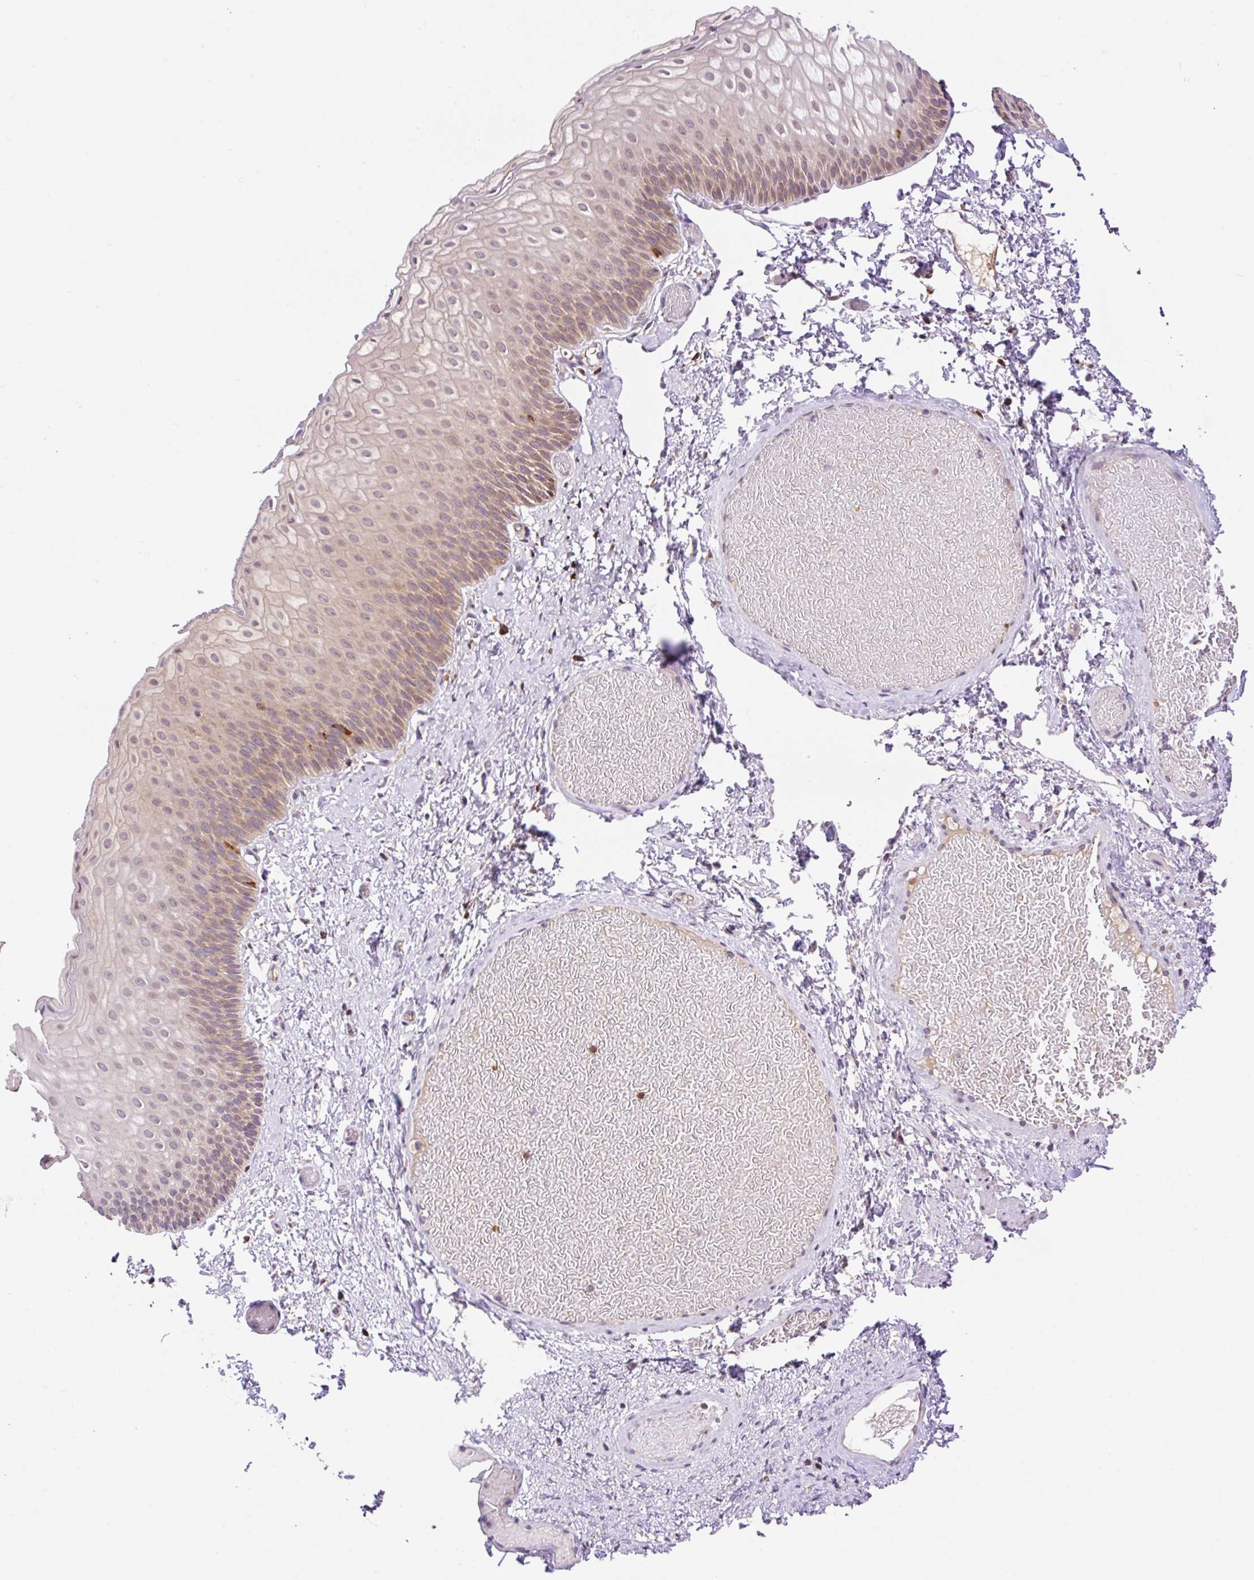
{"staining": {"intensity": "moderate", "quantity": ">75%", "location": "cytoplasmic/membranous,nuclear"}, "tissue": "skin", "cell_type": "Epidermal cells", "image_type": "normal", "snomed": [{"axis": "morphology", "description": "Normal tissue, NOS"}, {"axis": "topography", "description": "Anal"}], "caption": "Immunohistochemical staining of normal skin demonstrates moderate cytoplasmic/membranous,nuclear protein positivity in approximately >75% of epidermal cells.", "gene": "CARD11", "patient": {"sex": "female", "age": 40}}